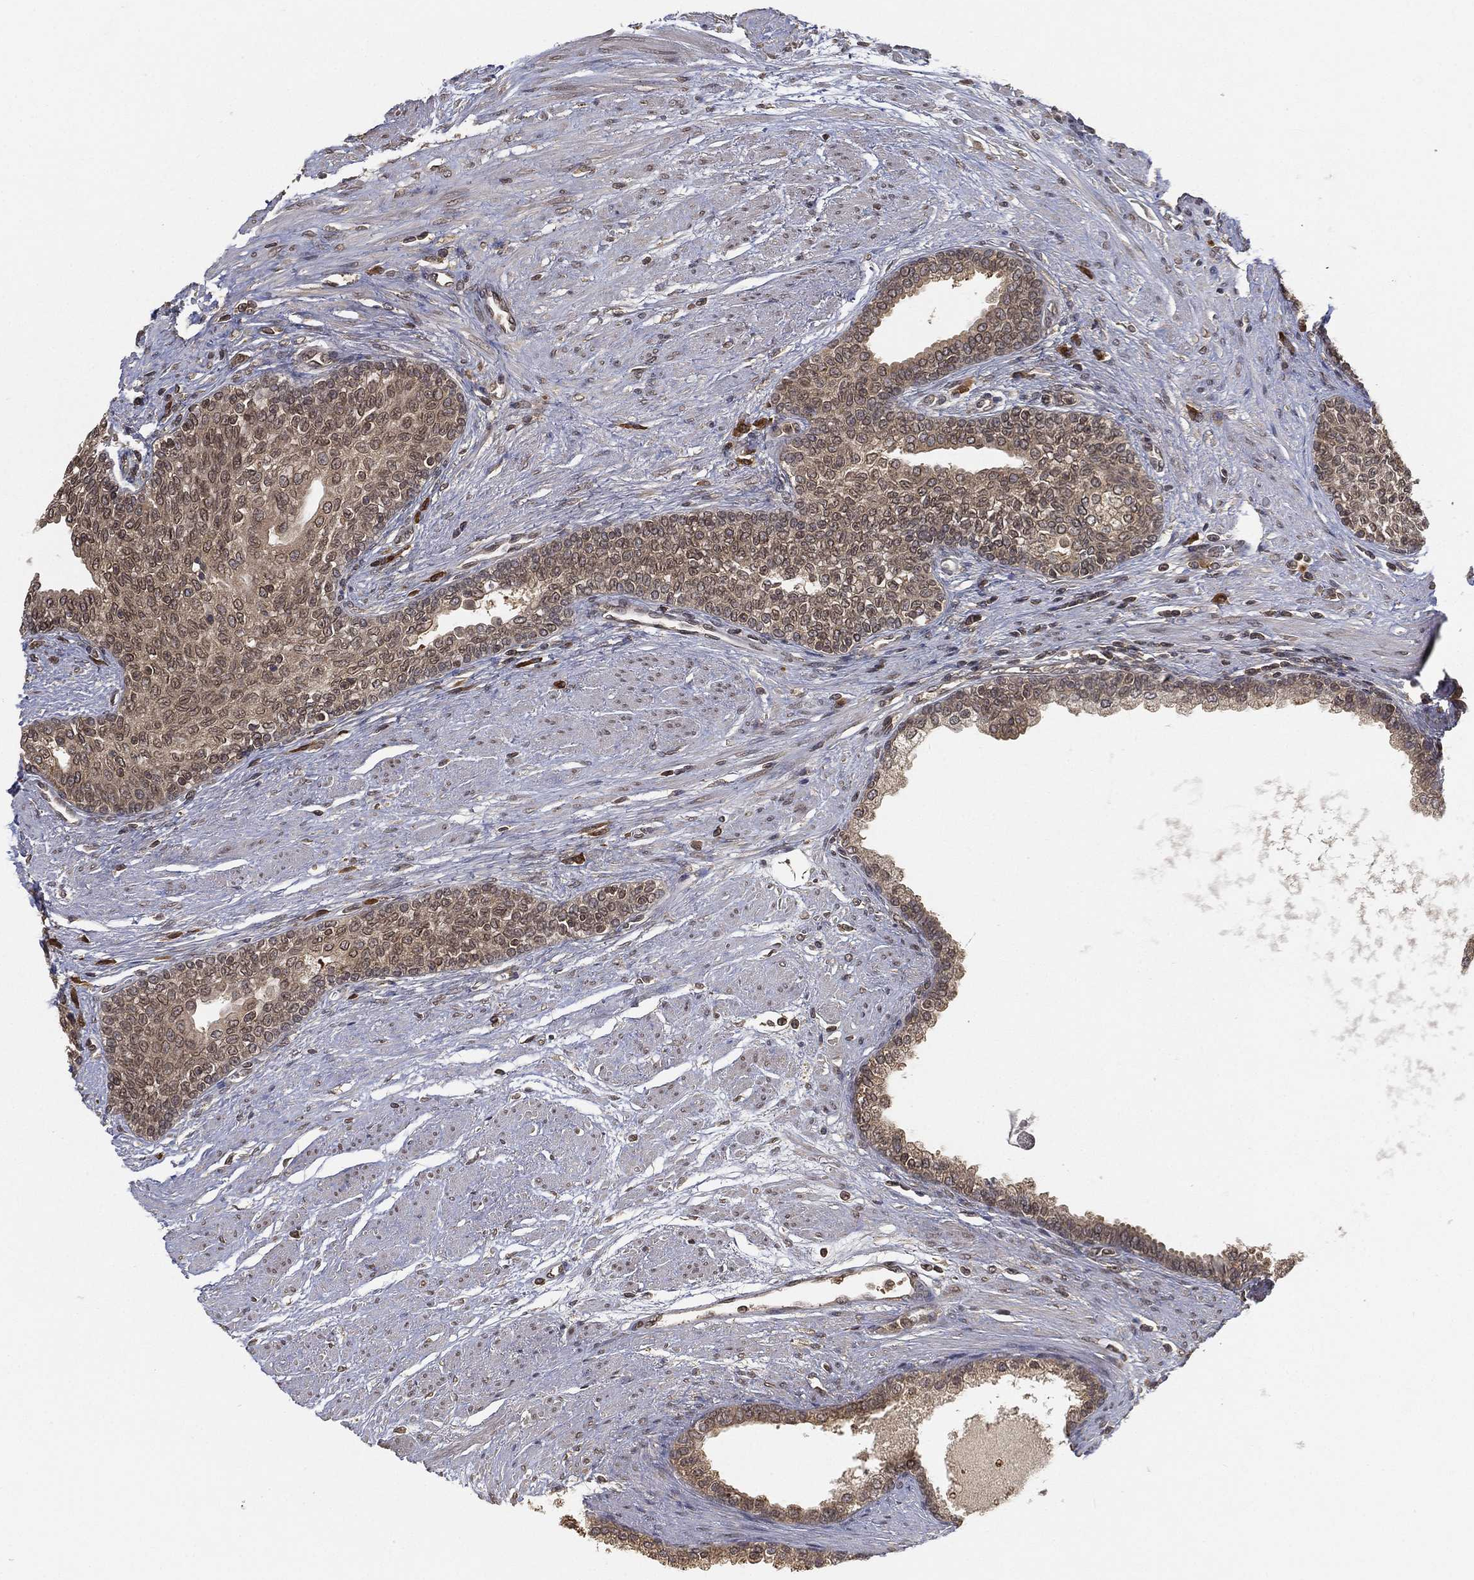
{"staining": {"intensity": "weak", "quantity": ">75%", "location": "cytoplasmic/membranous"}, "tissue": "prostate cancer", "cell_type": "Tumor cells", "image_type": "cancer", "snomed": [{"axis": "morphology", "description": "Adenocarcinoma, NOS"}, {"axis": "topography", "description": "Prostate and seminal vesicle, NOS"}, {"axis": "topography", "description": "Prostate"}], "caption": "Protein staining of prostate cancer (adenocarcinoma) tissue demonstrates weak cytoplasmic/membranous staining in about >75% of tumor cells. (DAB (3,3'-diaminobenzidine) = brown stain, brightfield microscopy at high magnification).", "gene": "UBA5", "patient": {"sex": "male", "age": 62}}